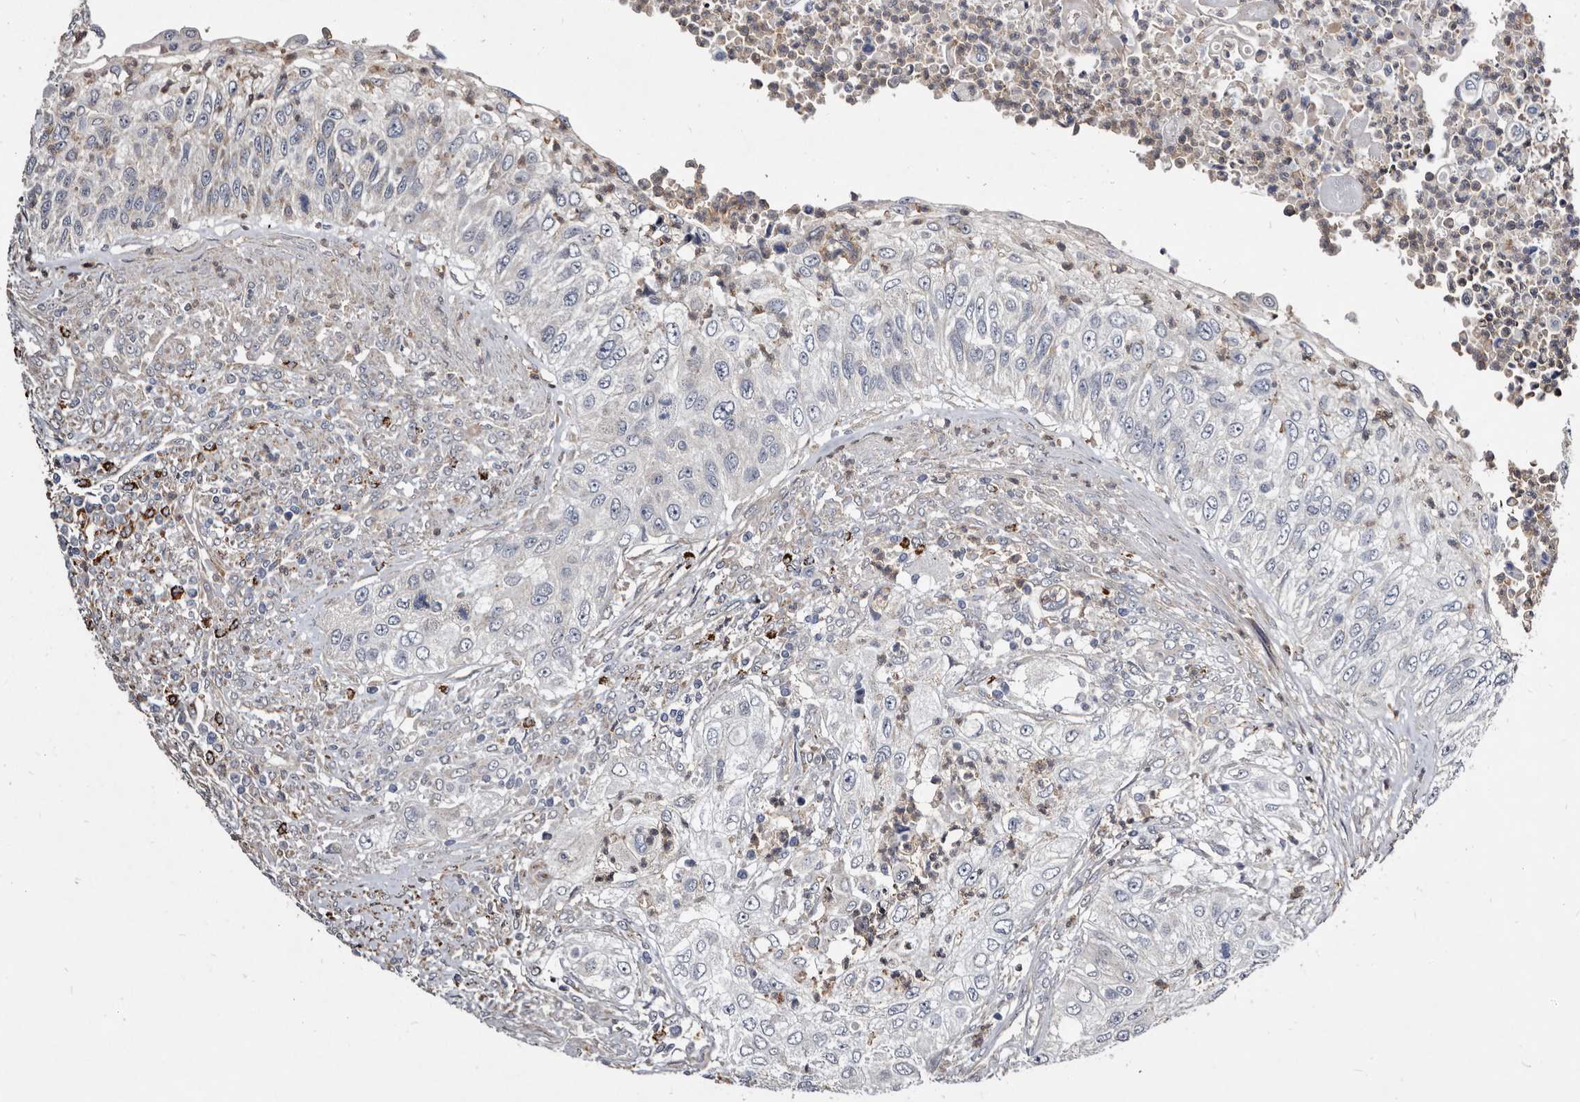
{"staining": {"intensity": "negative", "quantity": "none", "location": "none"}, "tissue": "urothelial cancer", "cell_type": "Tumor cells", "image_type": "cancer", "snomed": [{"axis": "morphology", "description": "Urothelial carcinoma, High grade"}, {"axis": "topography", "description": "Urinary bladder"}], "caption": "Immunohistochemical staining of human urothelial cancer exhibits no significant staining in tumor cells.", "gene": "CTSA", "patient": {"sex": "female", "age": 60}}